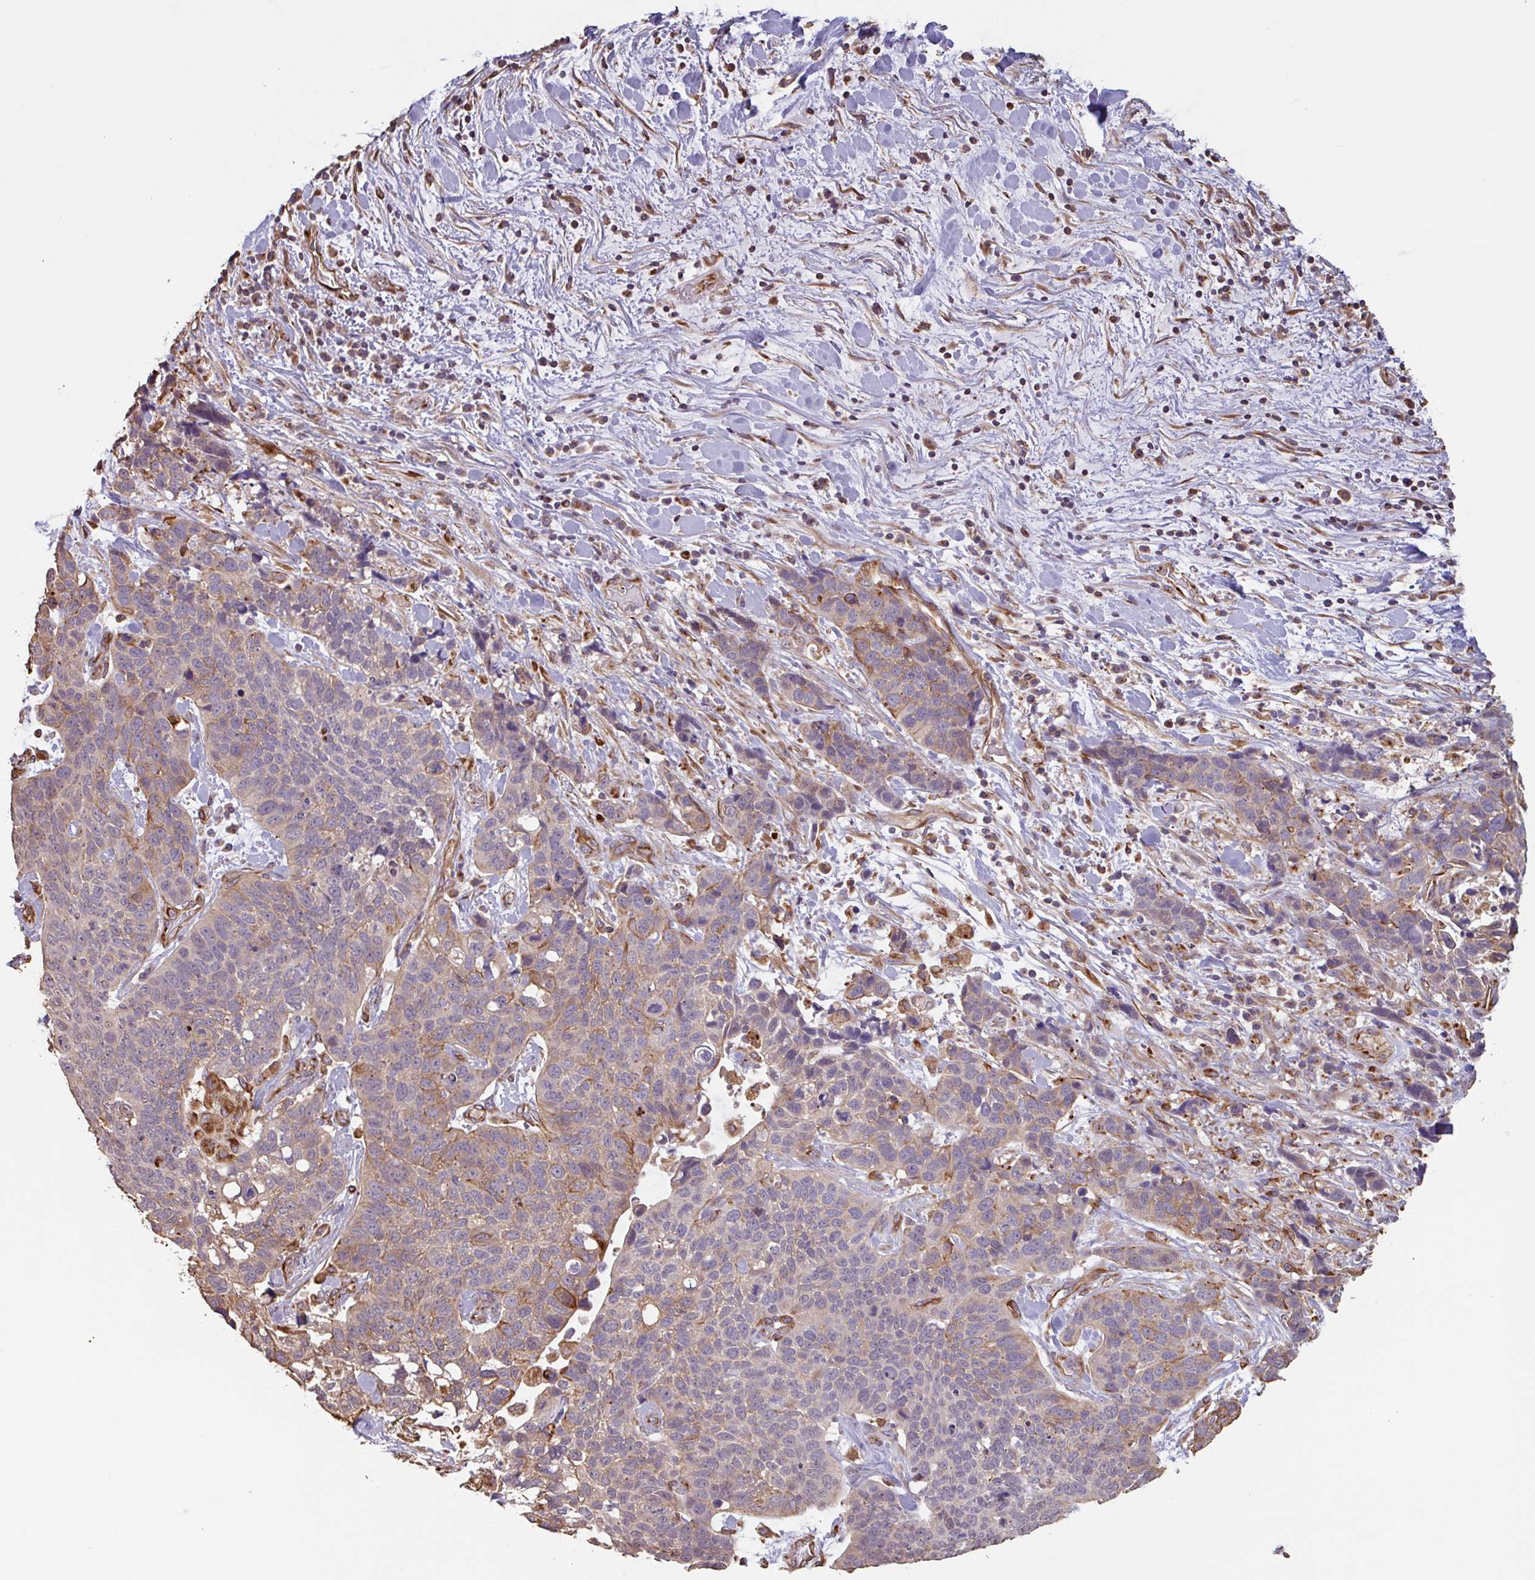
{"staining": {"intensity": "moderate", "quantity": "<25%", "location": "cytoplasmic/membranous"}, "tissue": "lung cancer", "cell_type": "Tumor cells", "image_type": "cancer", "snomed": [{"axis": "morphology", "description": "Squamous cell carcinoma, NOS"}, {"axis": "topography", "description": "Lung"}], "caption": "Immunohistochemical staining of human lung cancer (squamous cell carcinoma) displays moderate cytoplasmic/membranous protein expression in about <25% of tumor cells. The staining is performed using DAB brown chromogen to label protein expression. The nuclei are counter-stained blue using hematoxylin.", "gene": "ZNF790", "patient": {"sex": "male", "age": 62}}